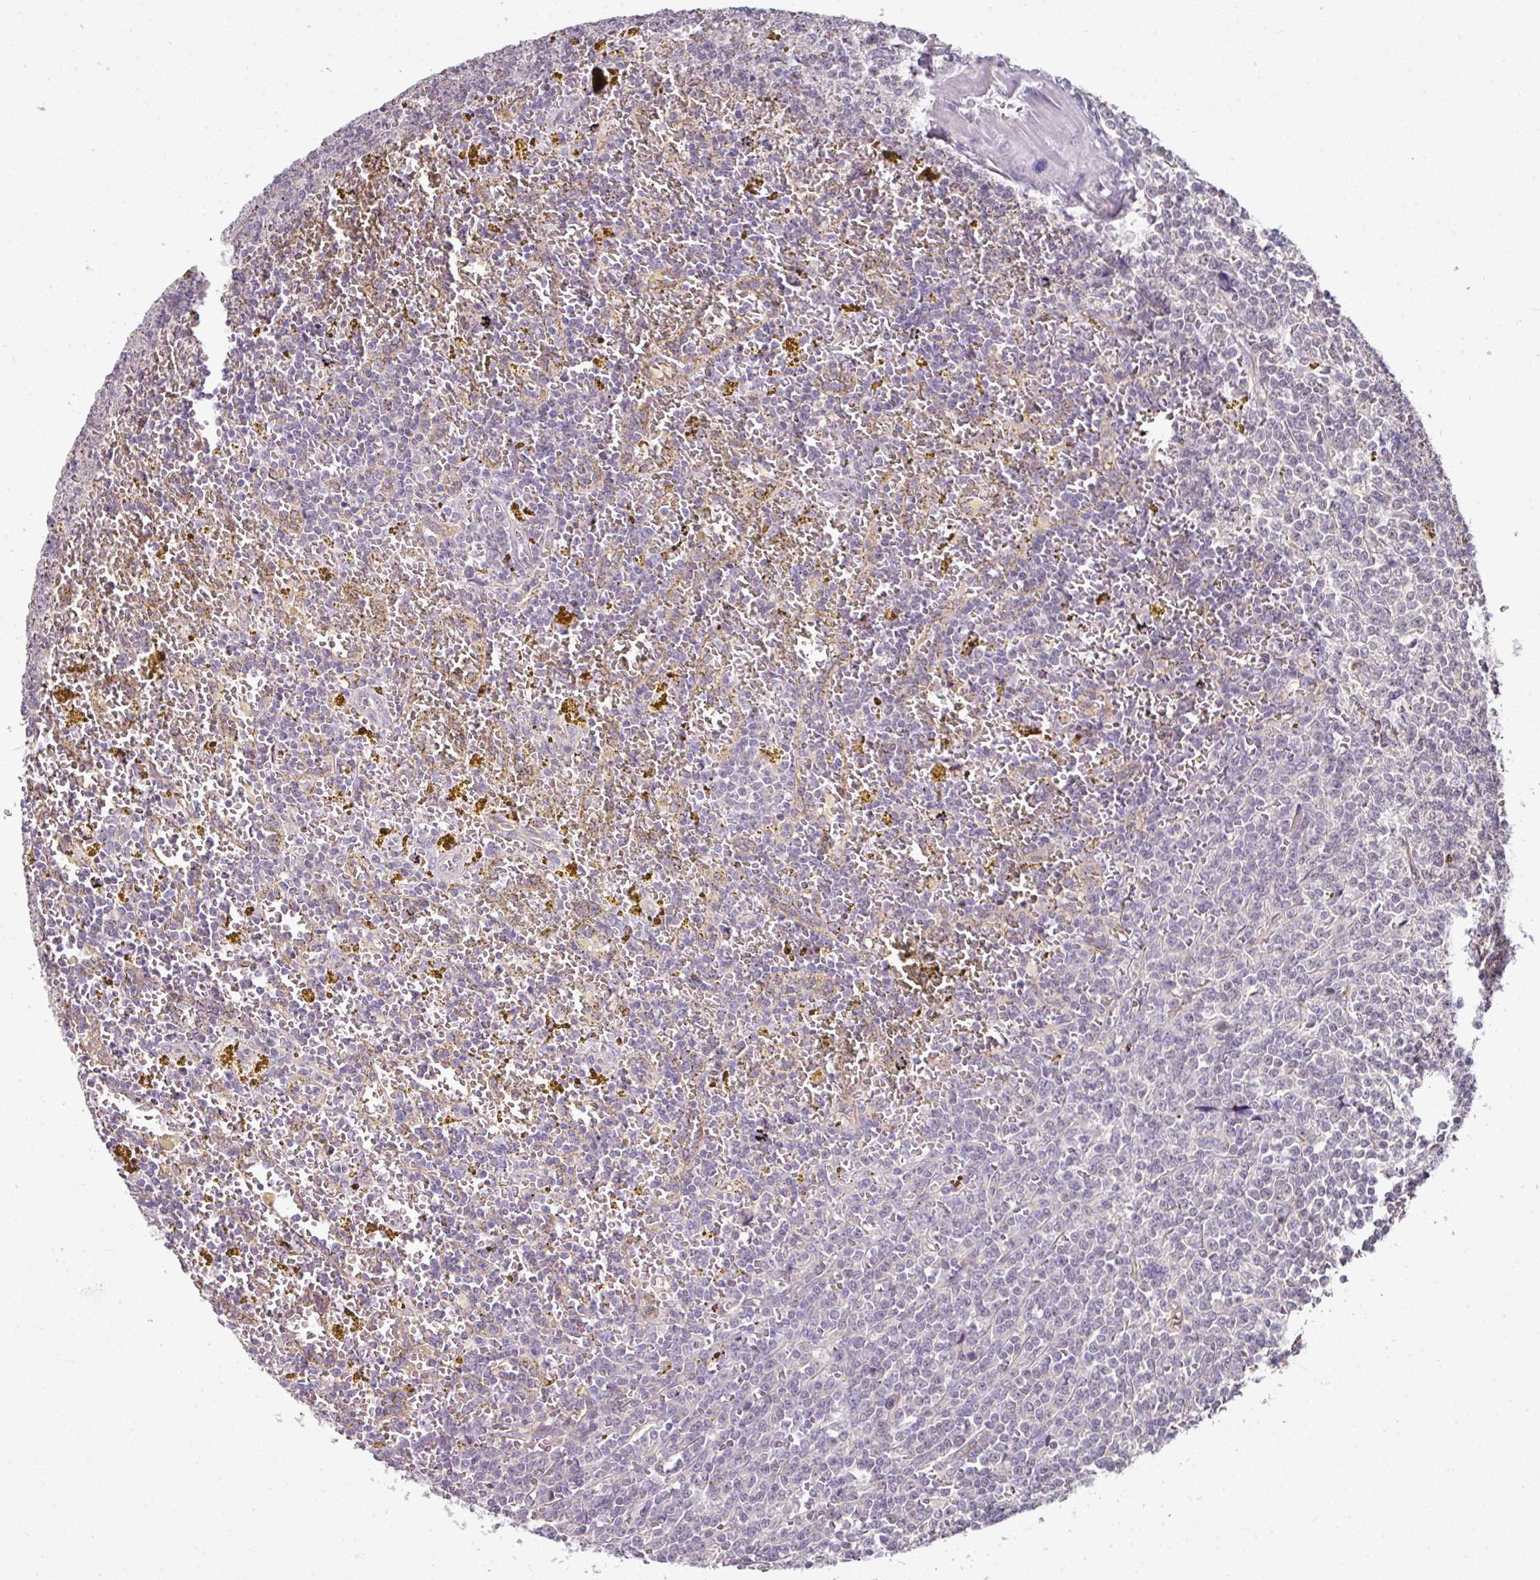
{"staining": {"intensity": "negative", "quantity": "none", "location": "none"}, "tissue": "lymphoma", "cell_type": "Tumor cells", "image_type": "cancer", "snomed": [{"axis": "morphology", "description": "Malignant lymphoma, non-Hodgkin's type, Low grade"}, {"axis": "topography", "description": "Spleen"}, {"axis": "topography", "description": "Lymph node"}], "caption": "There is no significant staining in tumor cells of lymphoma.", "gene": "C19orf33", "patient": {"sex": "female", "age": 66}}